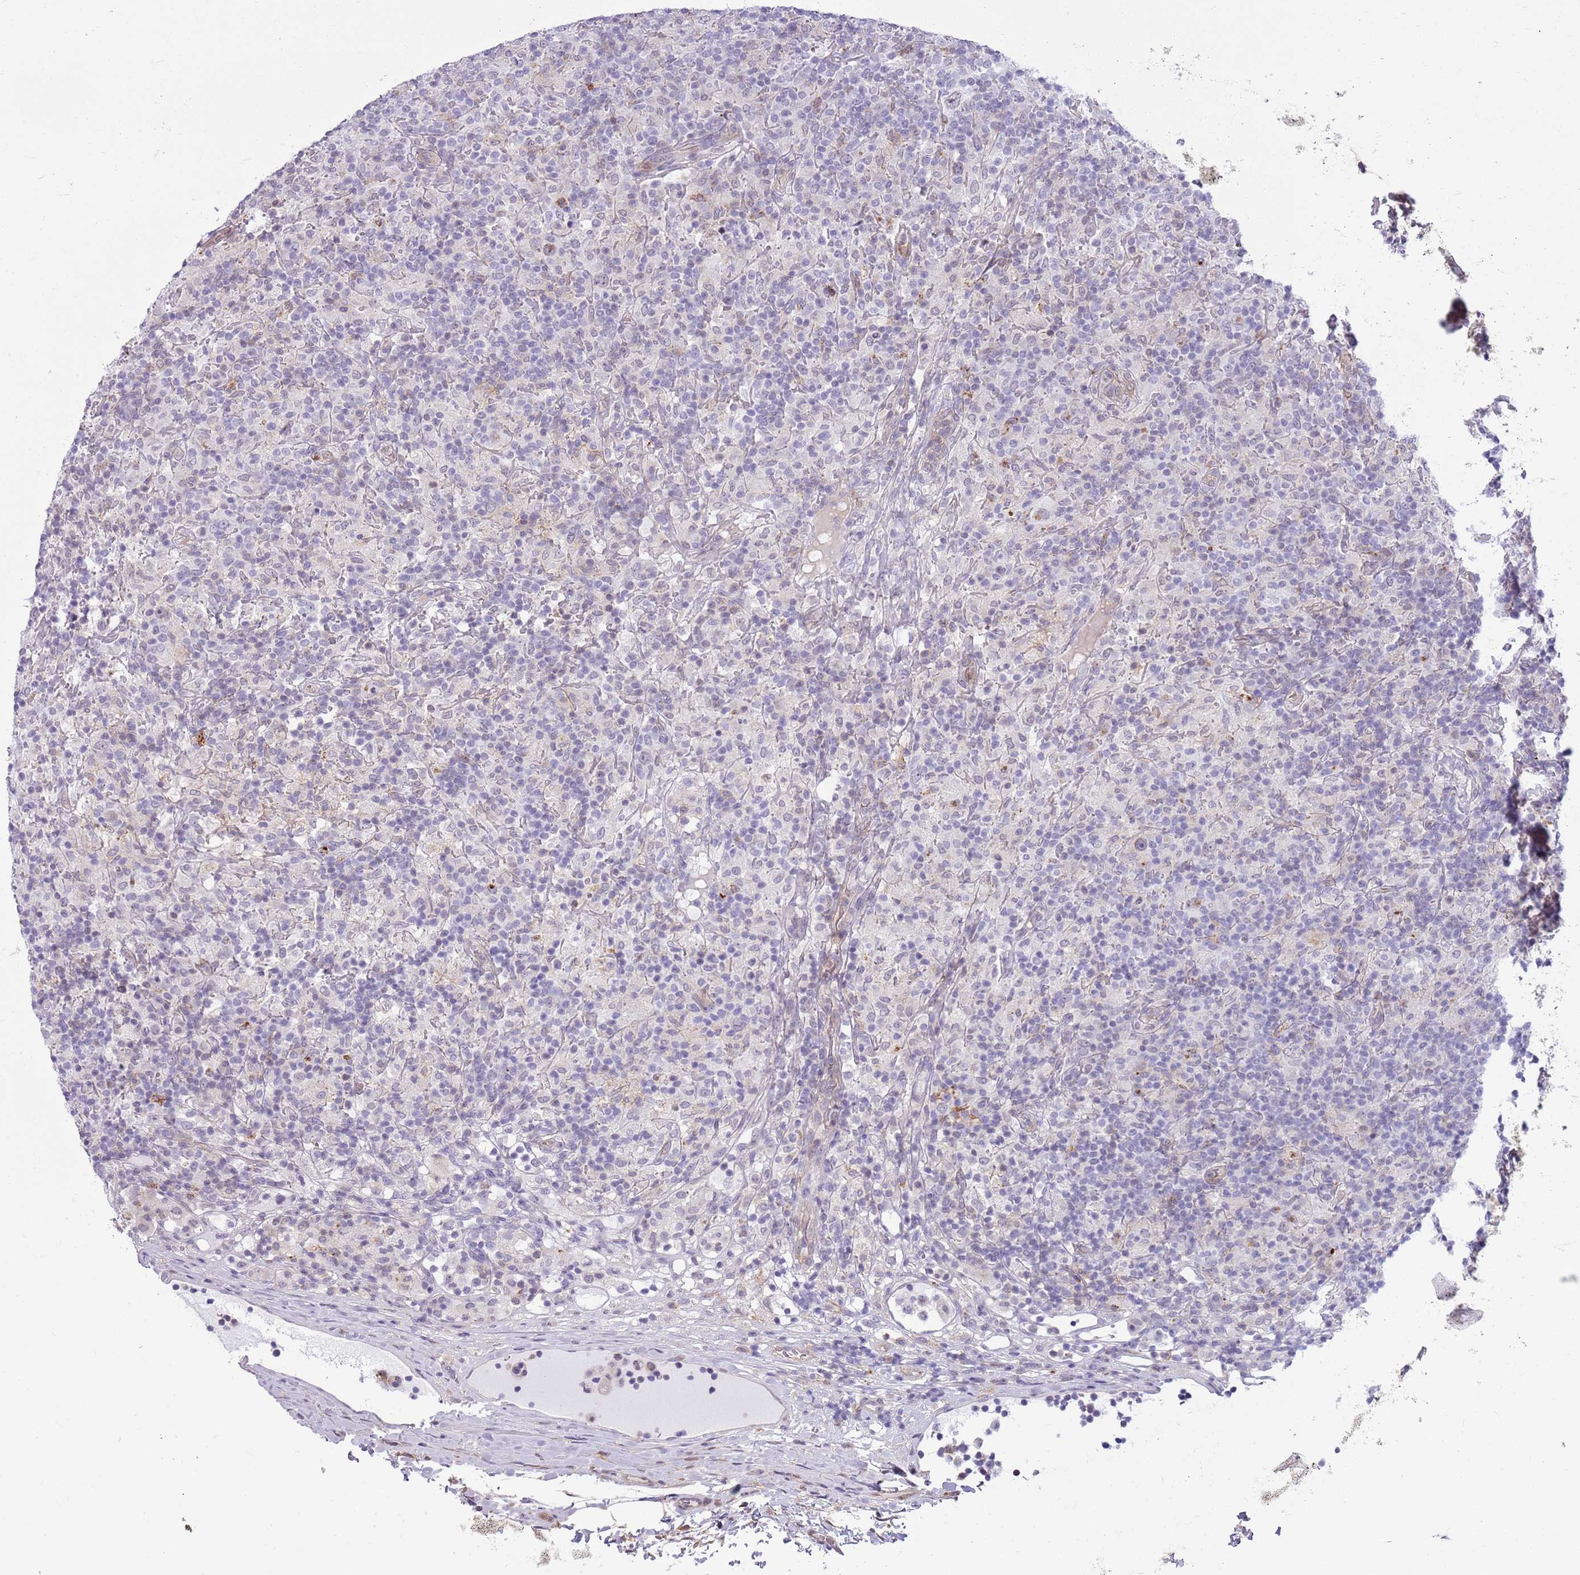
{"staining": {"intensity": "negative", "quantity": "none", "location": "none"}, "tissue": "lymphoma", "cell_type": "Tumor cells", "image_type": "cancer", "snomed": [{"axis": "morphology", "description": "Hodgkin's disease, NOS"}, {"axis": "topography", "description": "Lymph node"}], "caption": "Immunohistochemistry image of human Hodgkin's disease stained for a protein (brown), which demonstrates no staining in tumor cells. The staining was performed using DAB to visualize the protein expression in brown, while the nuclei were stained in blue with hematoxylin (Magnification: 20x).", "gene": "DHX32", "patient": {"sex": "male", "age": 70}}